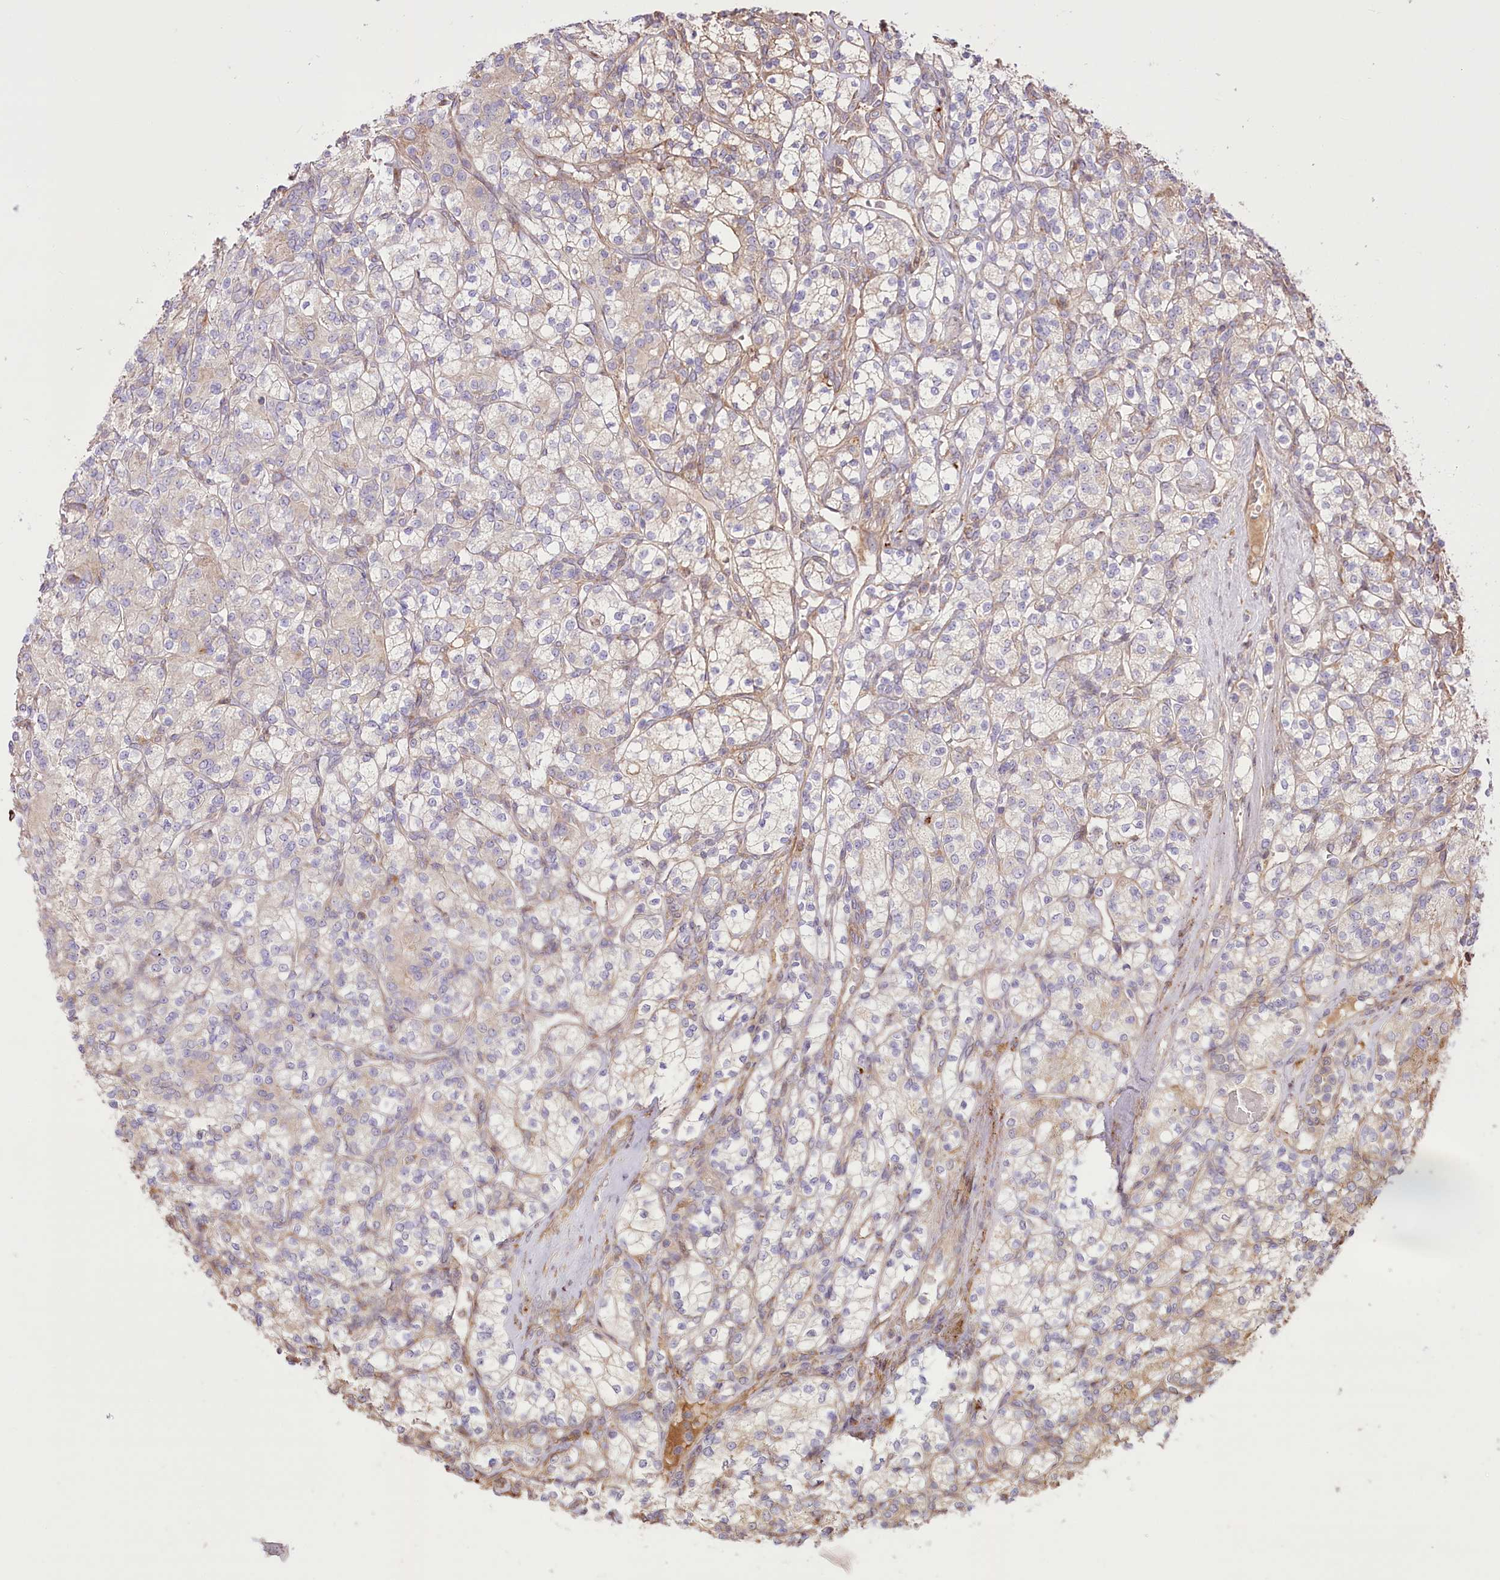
{"staining": {"intensity": "weak", "quantity": "25%-75%", "location": "cytoplasmic/membranous"}, "tissue": "renal cancer", "cell_type": "Tumor cells", "image_type": "cancer", "snomed": [{"axis": "morphology", "description": "Adenocarcinoma, NOS"}, {"axis": "topography", "description": "Kidney"}], "caption": "Tumor cells show low levels of weak cytoplasmic/membranous staining in approximately 25%-75% of cells in renal cancer (adenocarcinoma).", "gene": "RNF24", "patient": {"sex": "male", "age": 77}}